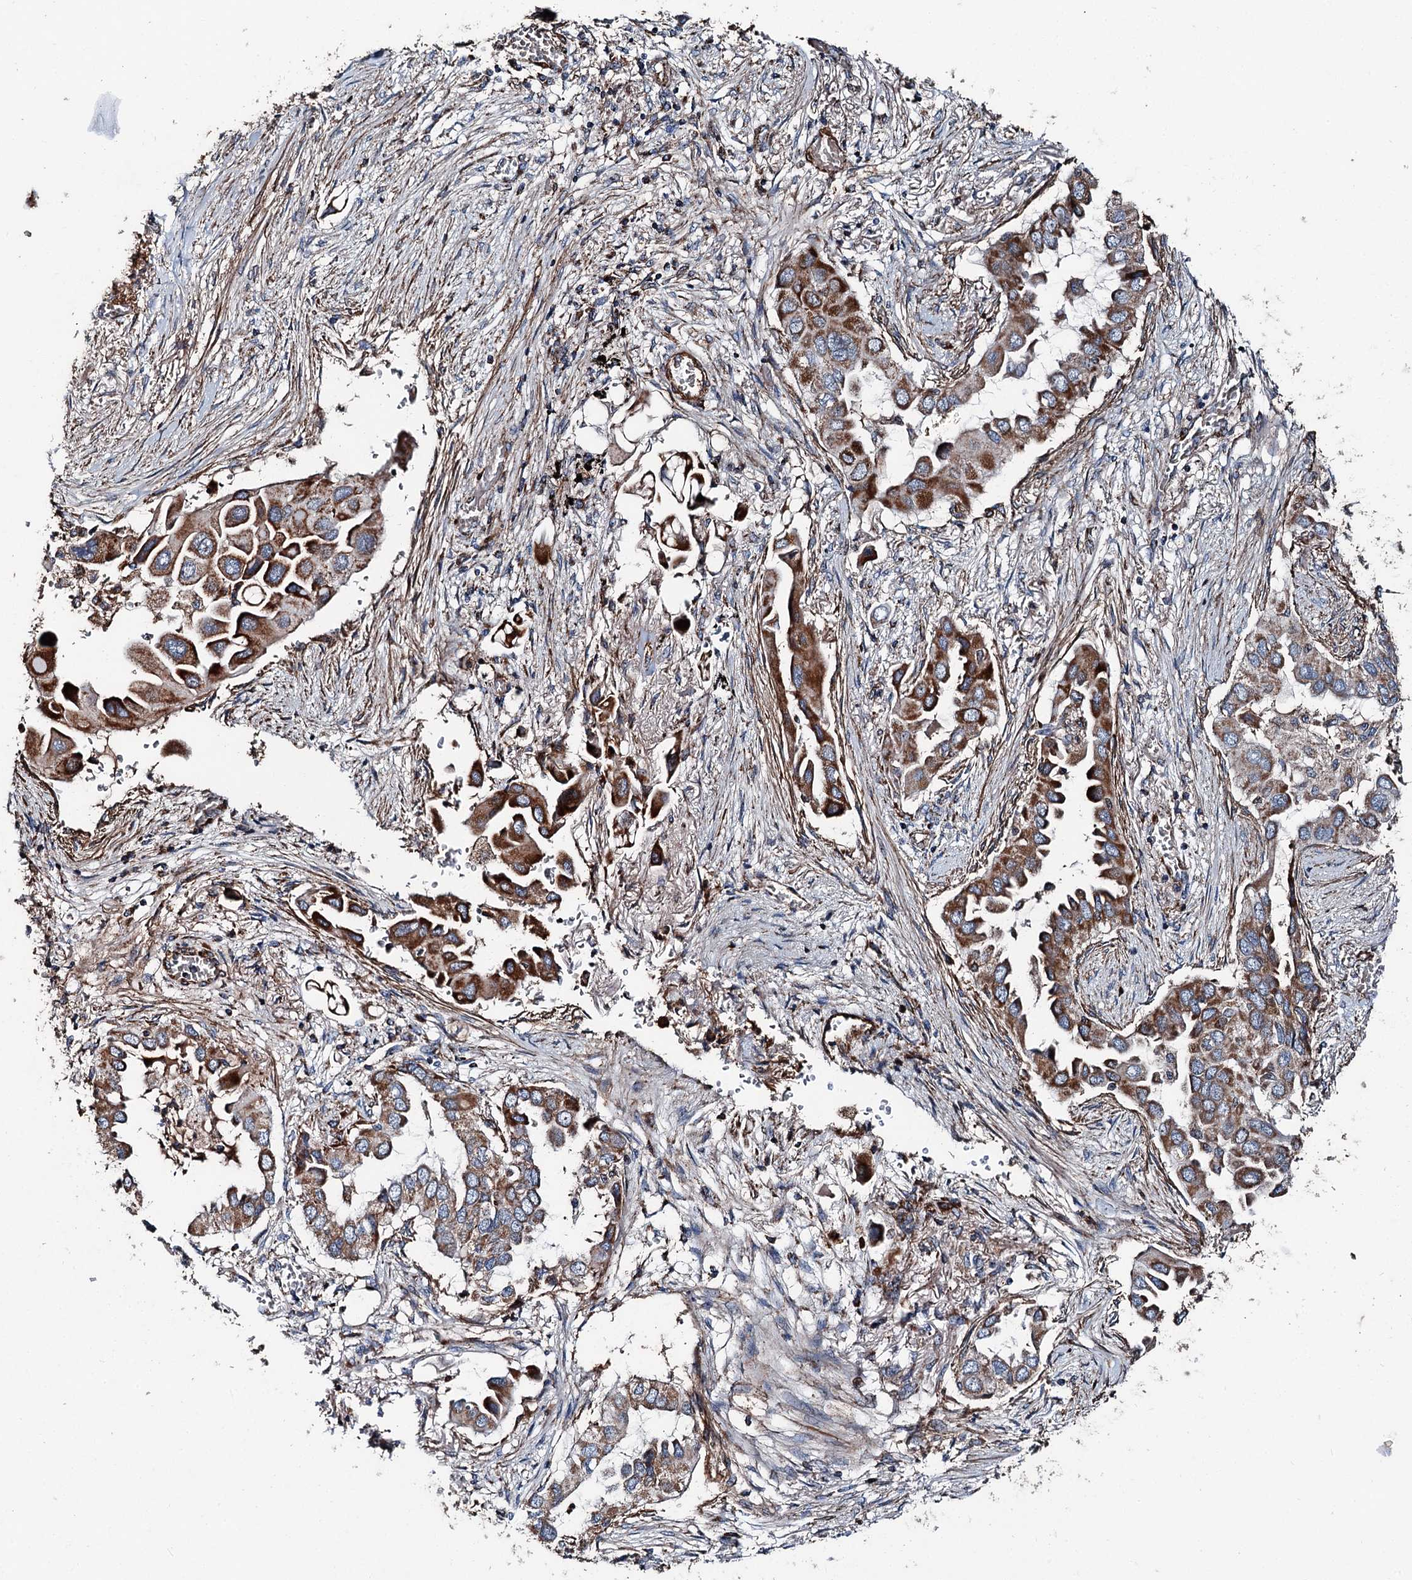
{"staining": {"intensity": "strong", "quantity": ">75%", "location": "cytoplasmic/membranous"}, "tissue": "lung cancer", "cell_type": "Tumor cells", "image_type": "cancer", "snomed": [{"axis": "morphology", "description": "Adenocarcinoma, NOS"}, {"axis": "topography", "description": "Lung"}], "caption": "IHC micrograph of neoplastic tissue: human adenocarcinoma (lung) stained using immunohistochemistry (IHC) reveals high levels of strong protein expression localized specifically in the cytoplasmic/membranous of tumor cells, appearing as a cytoplasmic/membranous brown color.", "gene": "DDIAS", "patient": {"sex": "female", "age": 76}}